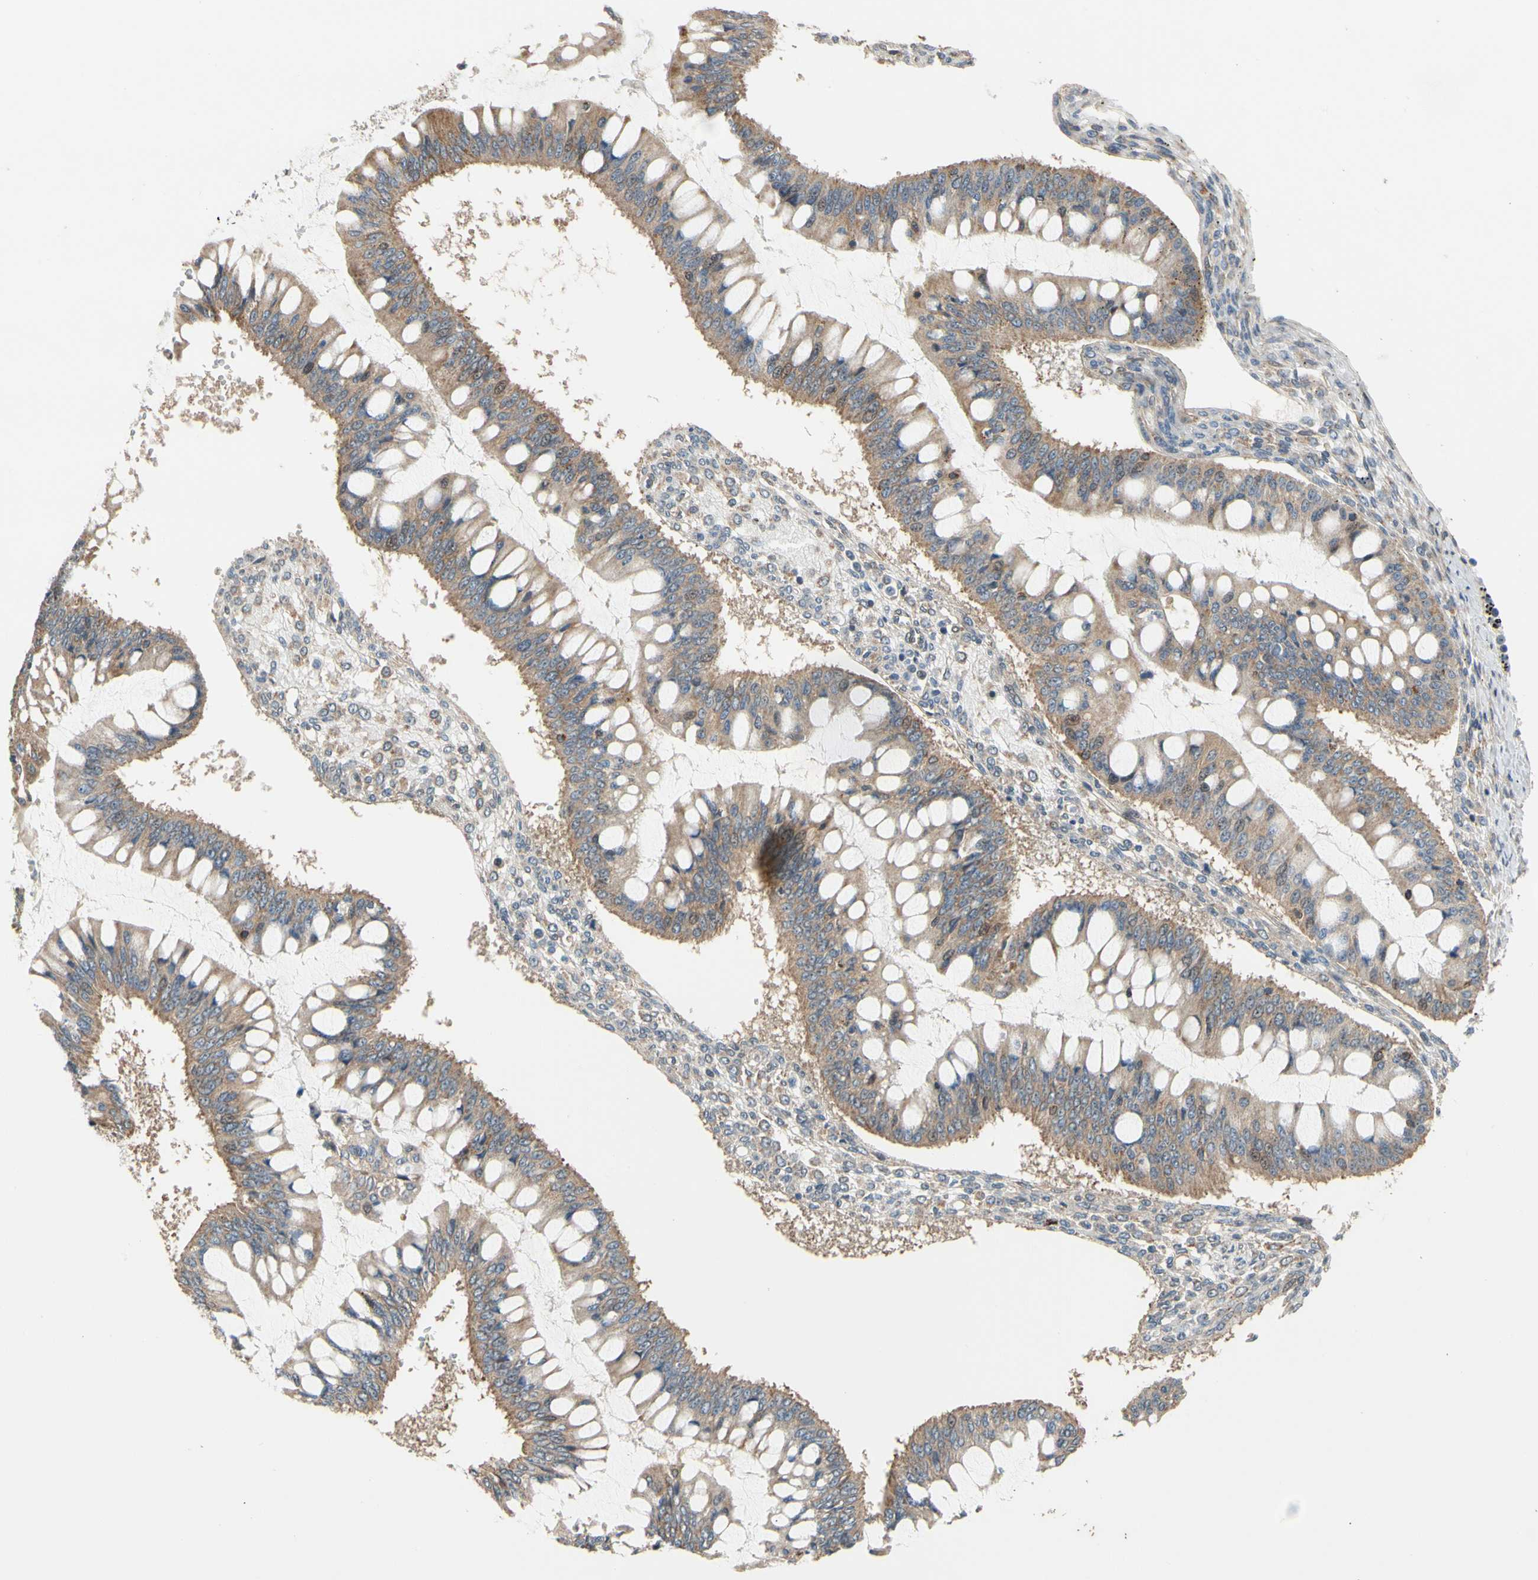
{"staining": {"intensity": "weak", "quantity": ">75%", "location": "cytoplasmic/membranous"}, "tissue": "ovarian cancer", "cell_type": "Tumor cells", "image_type": "cancer", "snomed": [{"axis": "morphology", "description": "Cystadenocarcinoma, mucinous, NOS"}, {"axis": "topography", "description": "Ovary"}], "caption": "Tumor cells reveal weak cytoplasmic/membranous positivity in approximately >75% of cells in ovarian cancer.", "gene": "ANKHD1", "patient": {"sex": "female", "age": 73}}